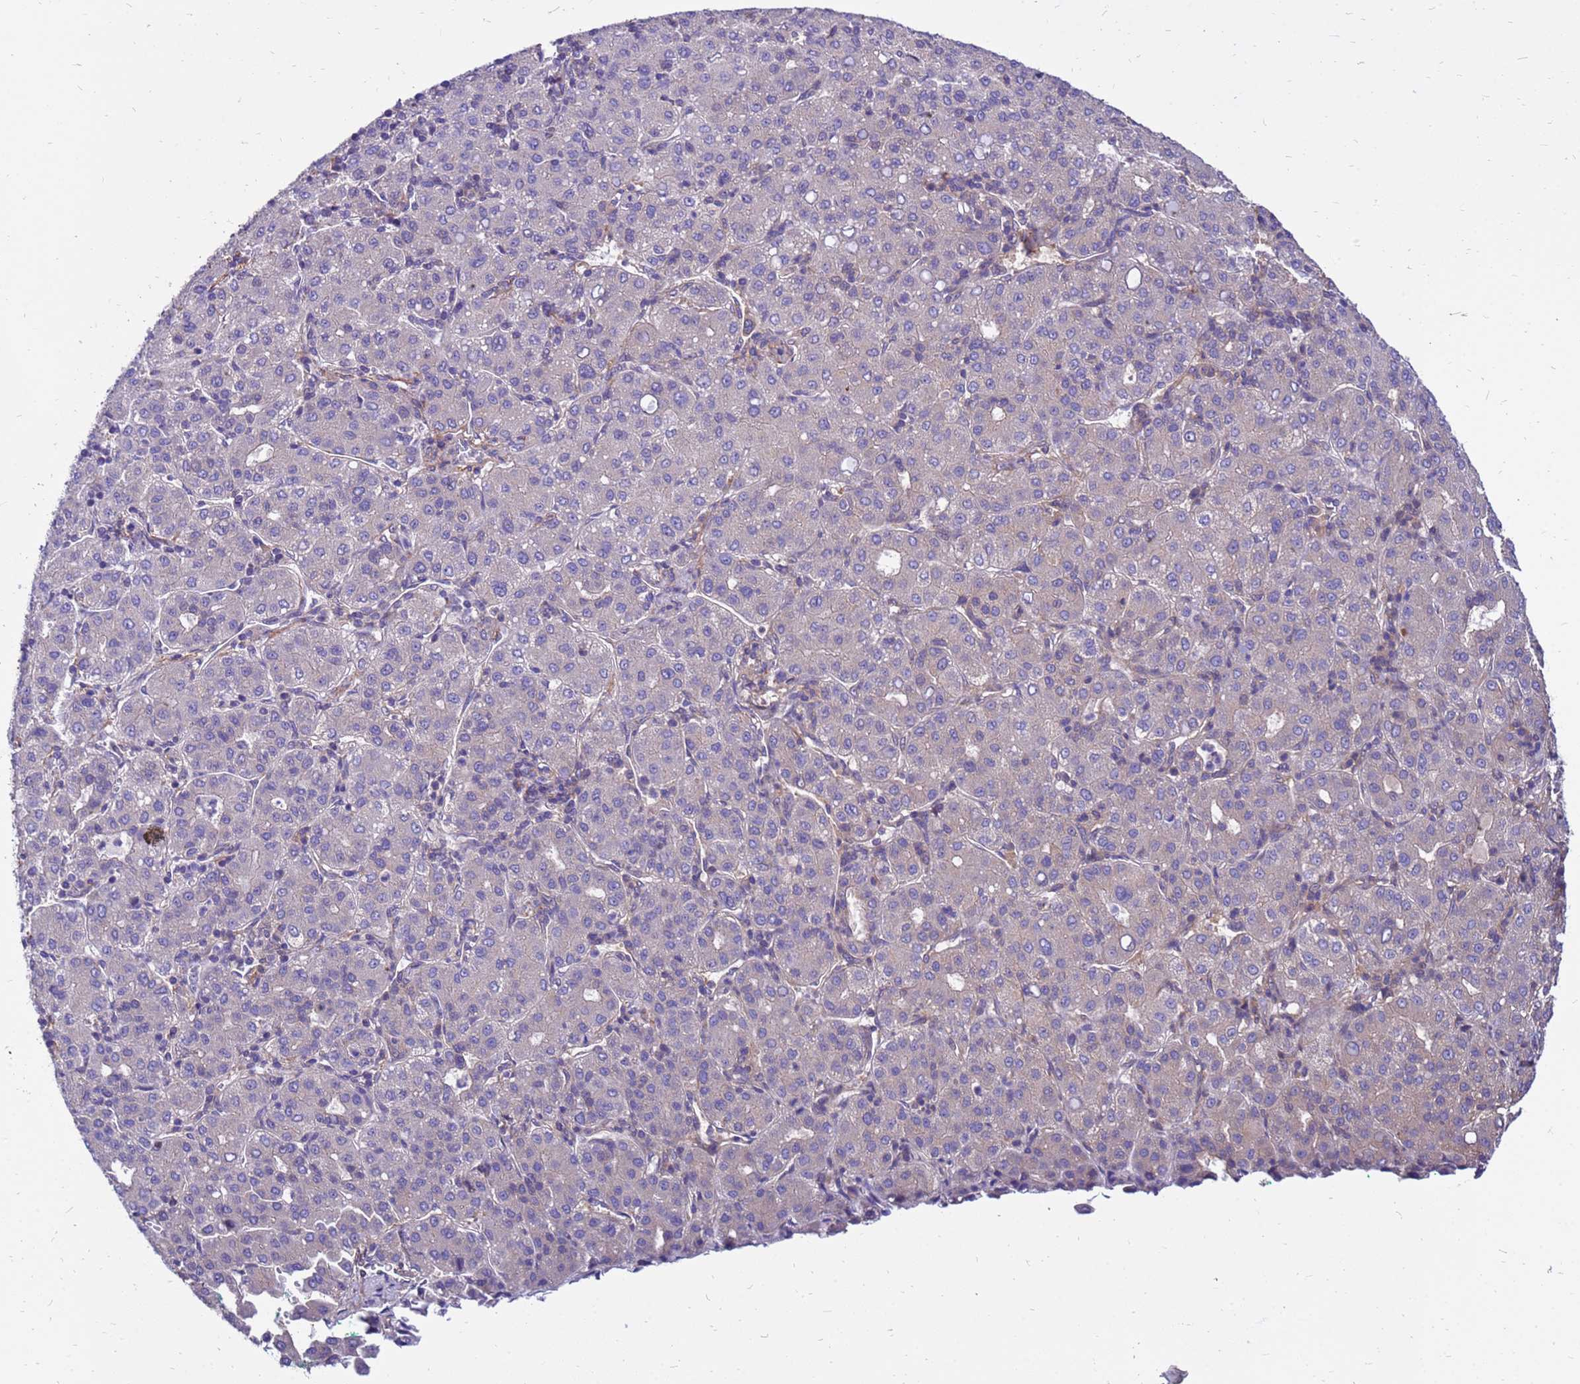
{"staining": {"intensity": "weak", "quantity": "<25%", "location": "cytoplasmic/membranous"}, "tissue": "liver cancer", "cell_type": "Tumor cells", "image_type": "cancer", "snomed": [{"axis": "morphology", "description": "Carcinoma, Hepatocellular, NOS"}, {"axis": "topography", "description": "Liver"}], "caption": "DAB (3,3'-diaminobenzidine) immunohistochemical staining of hepatocellular carcinoma (liver) reveals no significant staining in tumor cells.", "gene": "GET3", "patient": {"sex": "male", "age": 65}}